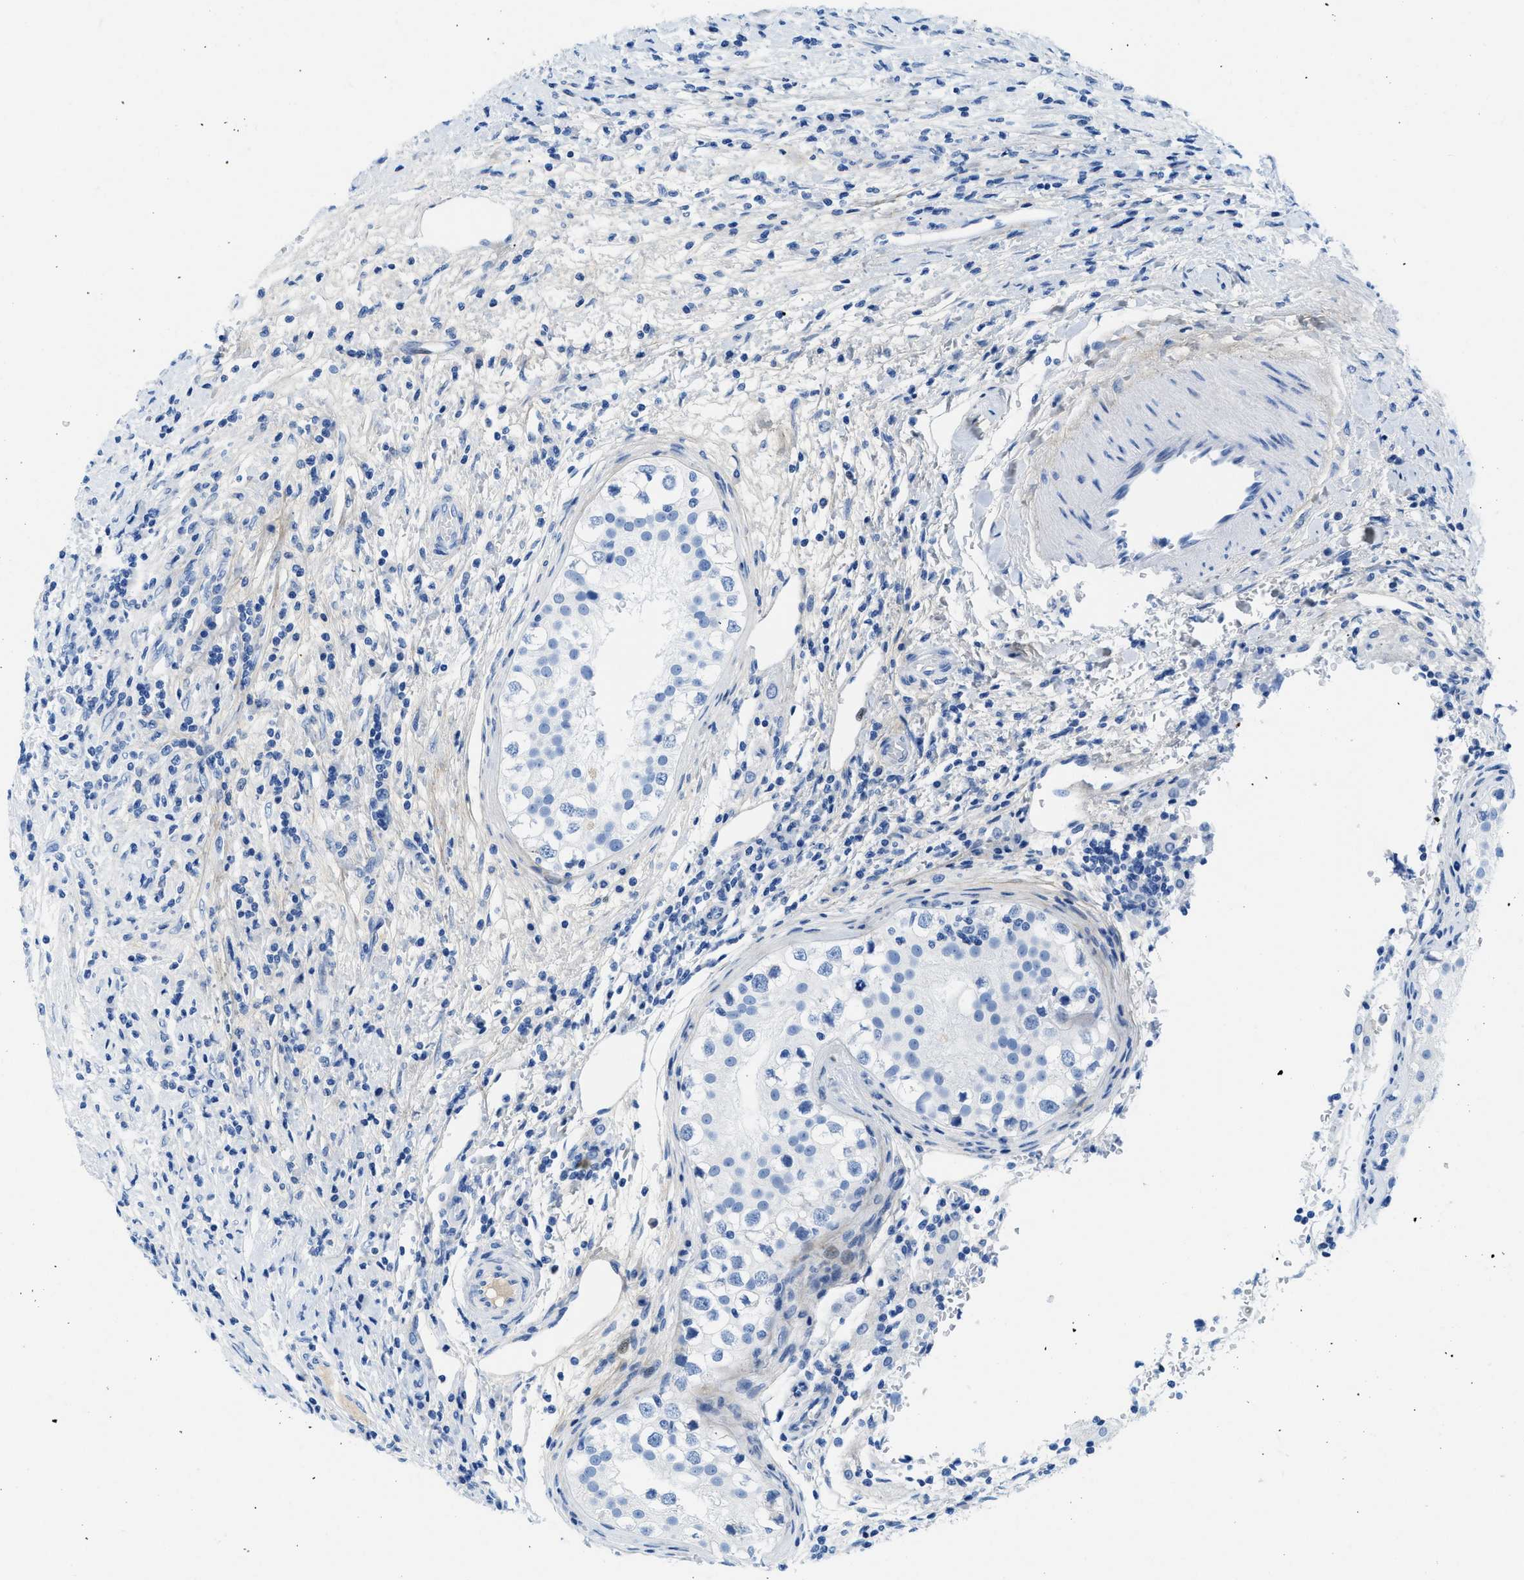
{"staining": {"intensity": "negative", "quantity": "none", "location": "none"}, "tissue": "testis cancer", "cell_type": "Tumor cells", "image_type": "cancer", "snomed": [{"axis": "morphology", "description": "Carcinoma, Embryonal, NOS"}, {"axis": "topography", "description": "Testis"}], "caption": "DAB immunohistochemical staining of human testis cancer (embryonal carcinoma) demonstrates no significant positivity in tumor cells.", "gene": "COL3A1", "patient": {"sex": "male", "age": 21}}